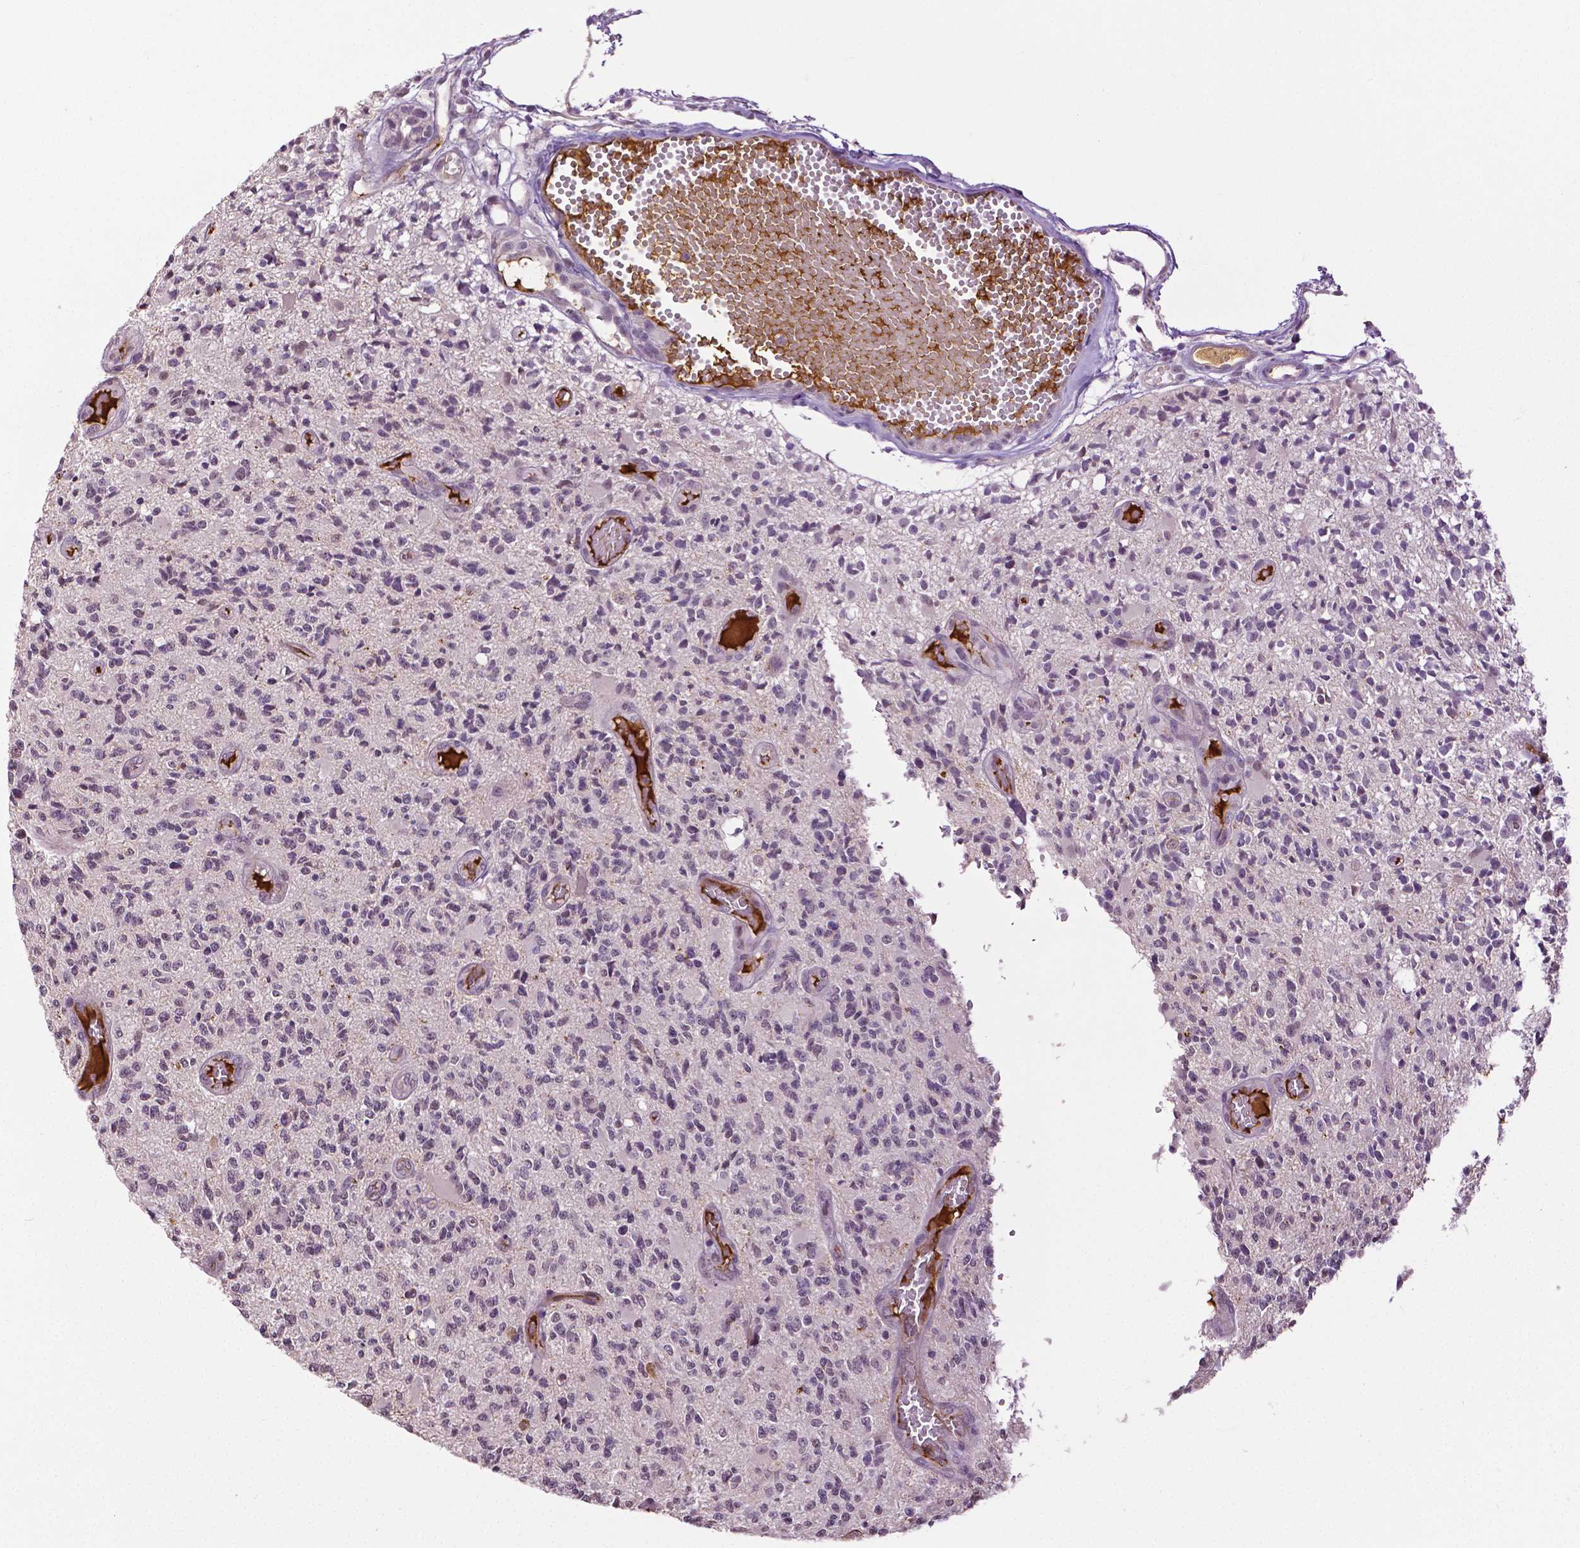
{"staining": {"intensity": "negative", "quantity": "none", "location": "none"}, "tissue": "glioma", "cell_type": "Tumor cells", "image_type": "cancer", "snomed": [{"axis": "morphology", "description": "Glioma, malignant, High grade"}, {"axis": "topography", "description": "Brain"}], "caption": "Tumor cells show no significant protein positivity in glioma.", "gene": "PTPN5", "patient": {"sex": "female", "age": 63}}